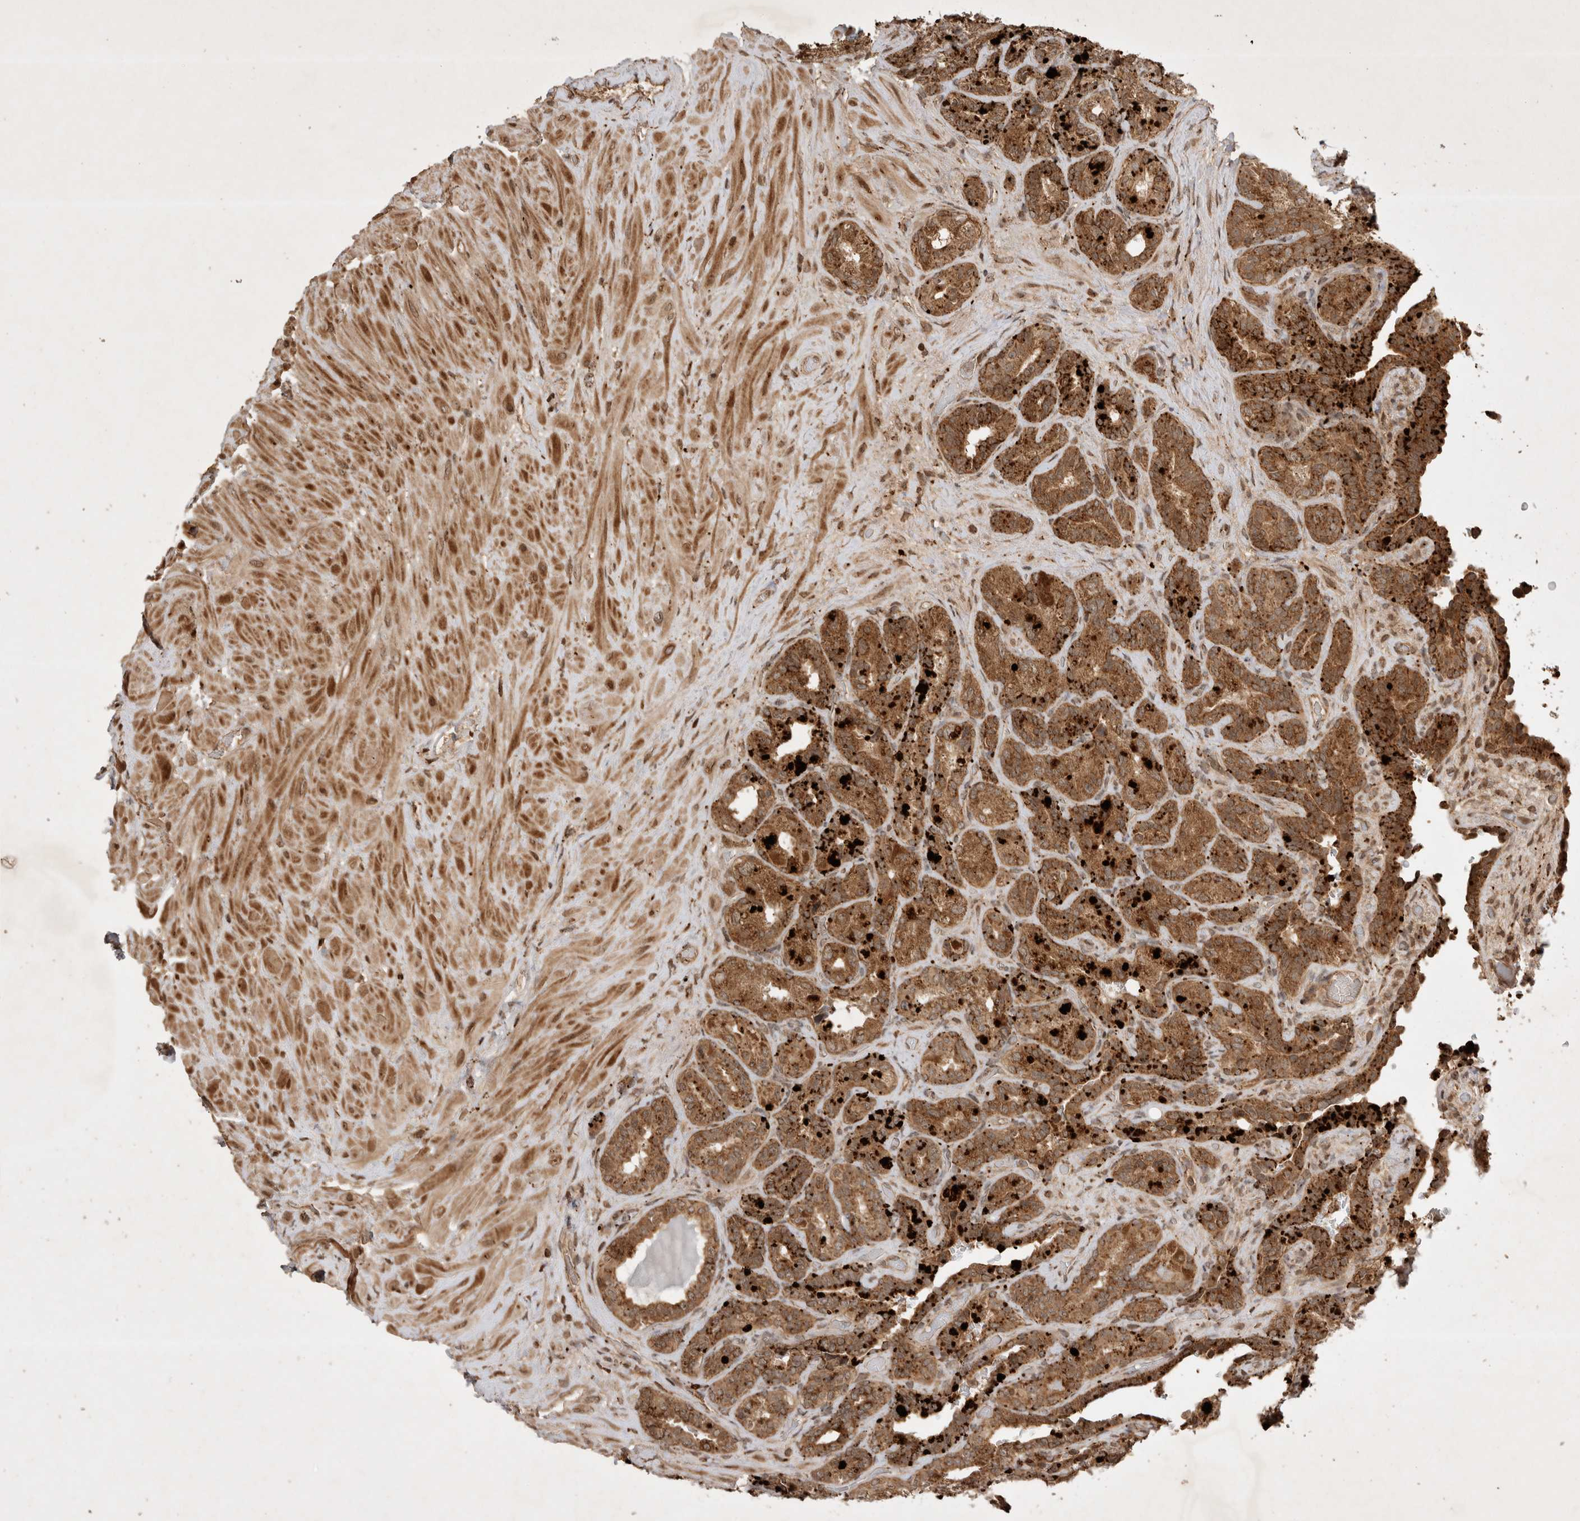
{"staining": {"intensity": "moderate", "quantity": ">75%", "location": "cytoplasmic/membranous"}, "tissue": "seminal vesicle", "cell_type": "Glandular cells", "image_type": "normal", "snomed": [{"axis": "morphology", "description": "Normal tissue, NOS"}, {"axis": "topography", "description": "Prostate"}, {"axis": "topography", "description": "Seminal veicle"}], "caption": "Seminal vesicle stained with a brown dye displays moderate cytoplasmic/membranous positive positivity in about >75% of glandular cells.", "gene": "FAM221A", "patient": {"sex": "male", "age": 67}}